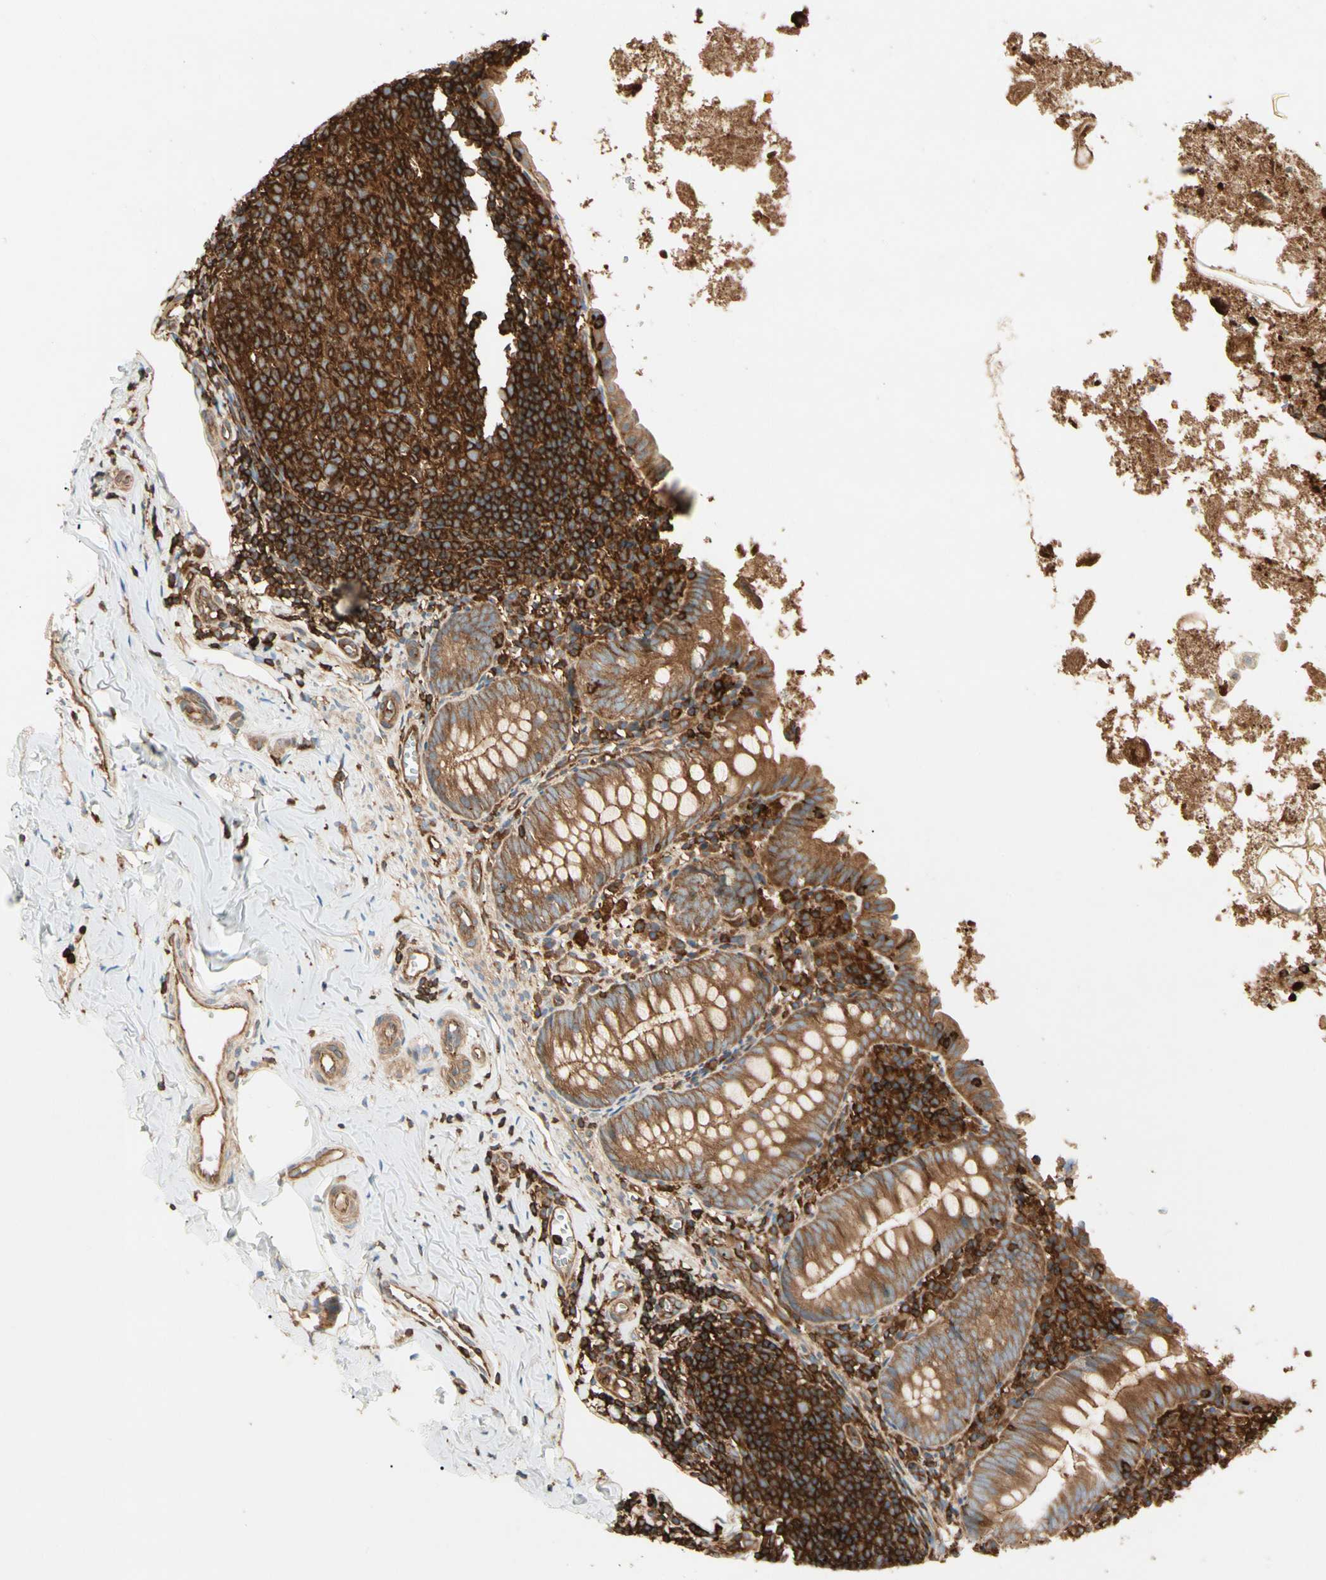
{"staining": {"intensity": "moderate", "quantity": ">75%", "location": "cytoplasmic/membranous"}, "tissue": "appendix", "cell_type": "Glandular cells", "image_type": "normal", "snomed": [{"axis": "morphology", "description": "Normal tissue, NOS"}, {"axis": "topography", "description": "Appendix"}], "caption": "Immunohistochemical staining of unremarkable human appendix reveals medium levels of moderate cytoplasmic/membranous positivity in approximately >75% of glandular cells. (DAB (3,3'-diaminobenzidine) IHC, brown staining for protein, blue staining for nuclei).", "gene": "ARPC2", "patient": {"sex": "female", "age": 10}}